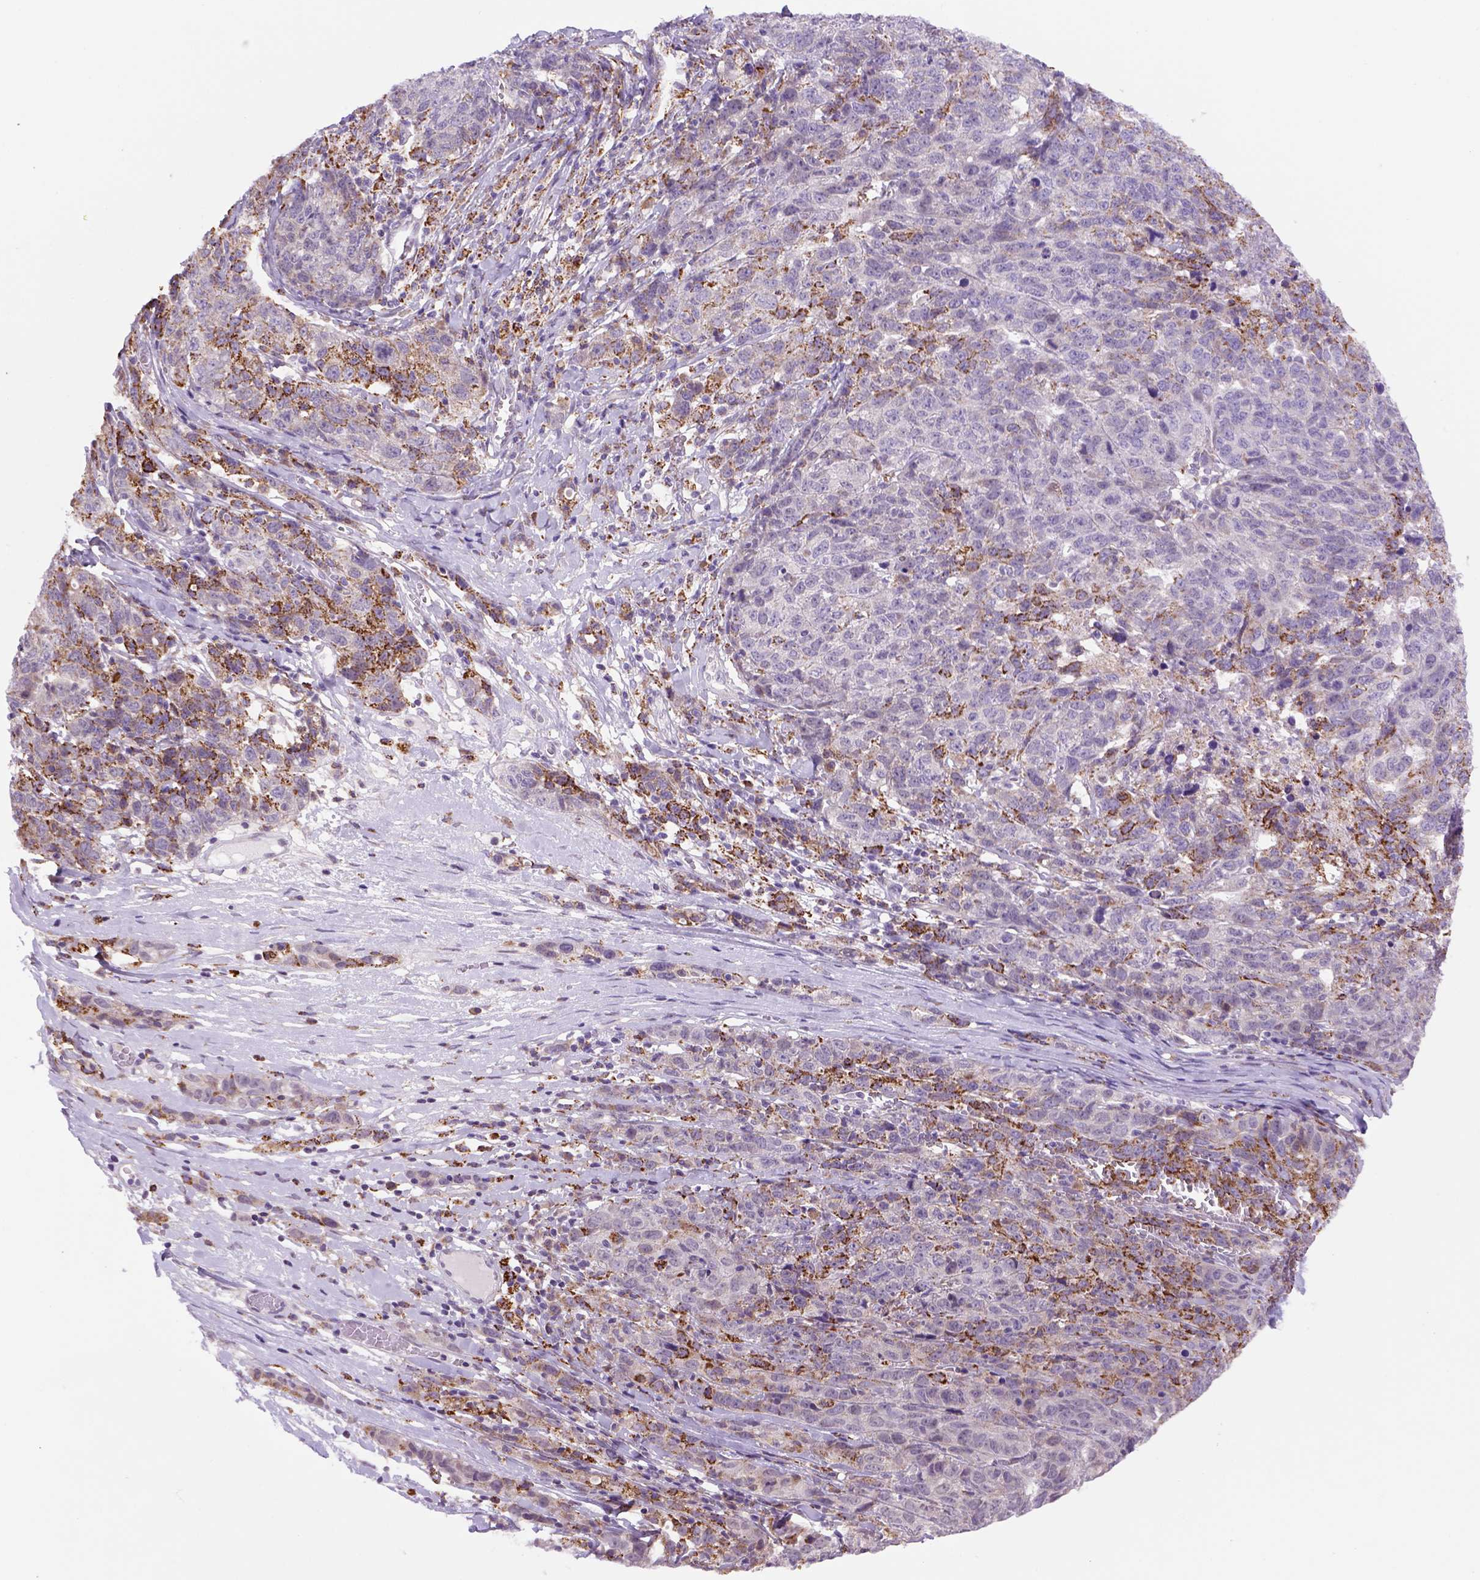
{"staining": {"intensity": "strong", "quantity": "<25%", "location": "cytoplasmic/membranous"}, "tissue": "ovarian cancer", "cell_type": "Tumor cells", "image_type": "cancer", "snomed": [{"axis": "morphology", "description": "Cystadenocarcinoma, serous, NOS"}, {"axis": "topography", "description": "Ovary"}], "caption": "The image displays a brown stain indicating the presence of a protein in the cytoplasmic/membranous of tumor cells in ovarian serous cystadenocarcinoma.", "gene": "FZD7", "patient": {"sex": "female", "age": 71}}